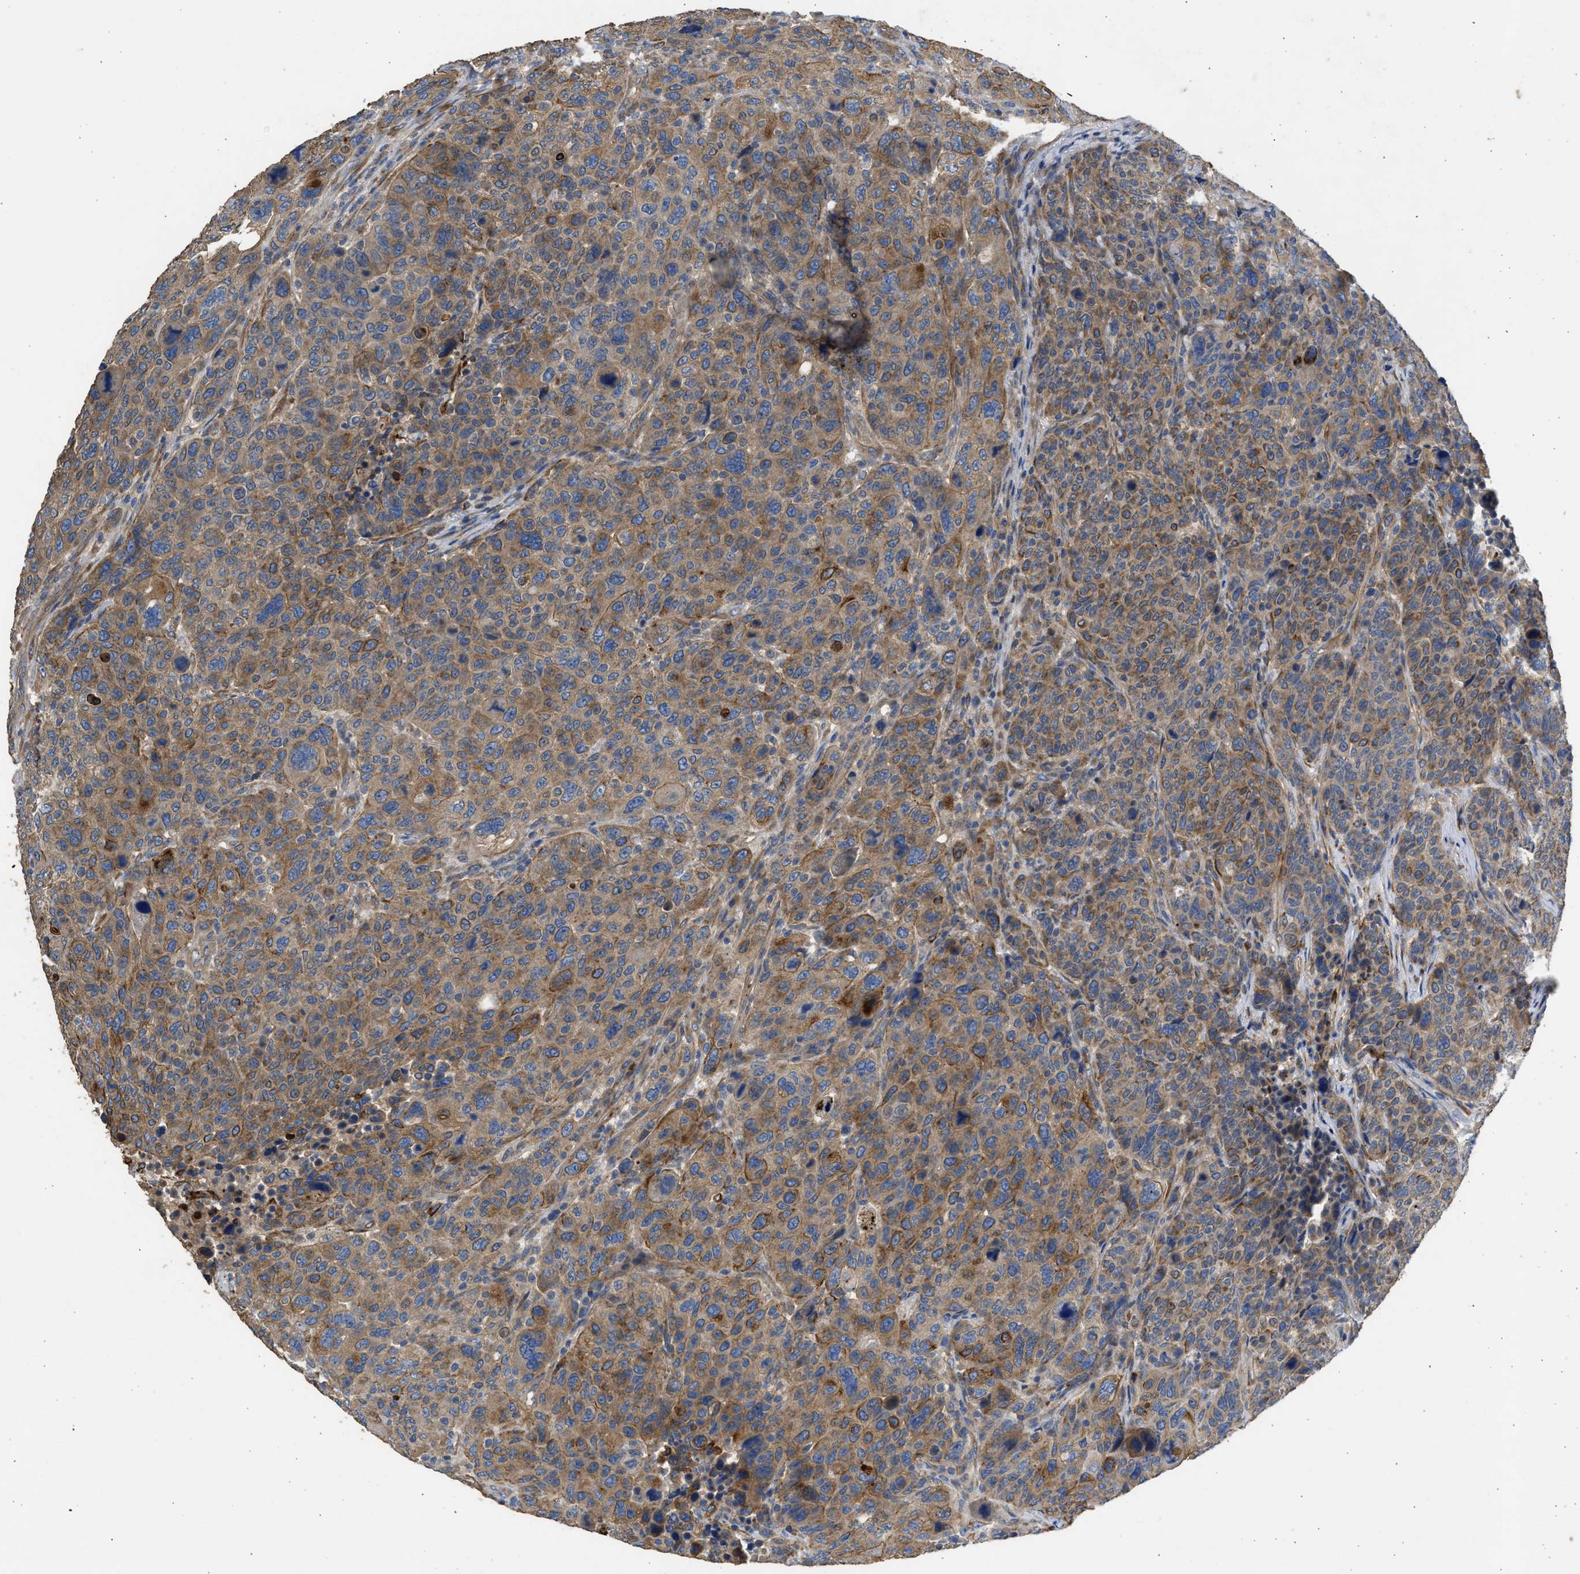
{"staining": {"intensity": "moderate", "quantity": ">75%", "location": "cytoplasmic/membranous"}, "tissue": "breast cancer", "cell_type": "Tumor cells", "image_type": "cancer", "snomed": [{"axis": "morphology", "description": "Duct carcinoma"}, {"axis": "topography", "description": "Breast"}], "caption": "Breast cancer (invasive ductal carcinoma) stained with DAB immunohistochemistry displays medium levels of moderate cytoplasmic/membranous staining in approximately >75% of tumor cells.", "gene": "CSRNP2", "patient": {"sex": "female", "age": 37}}